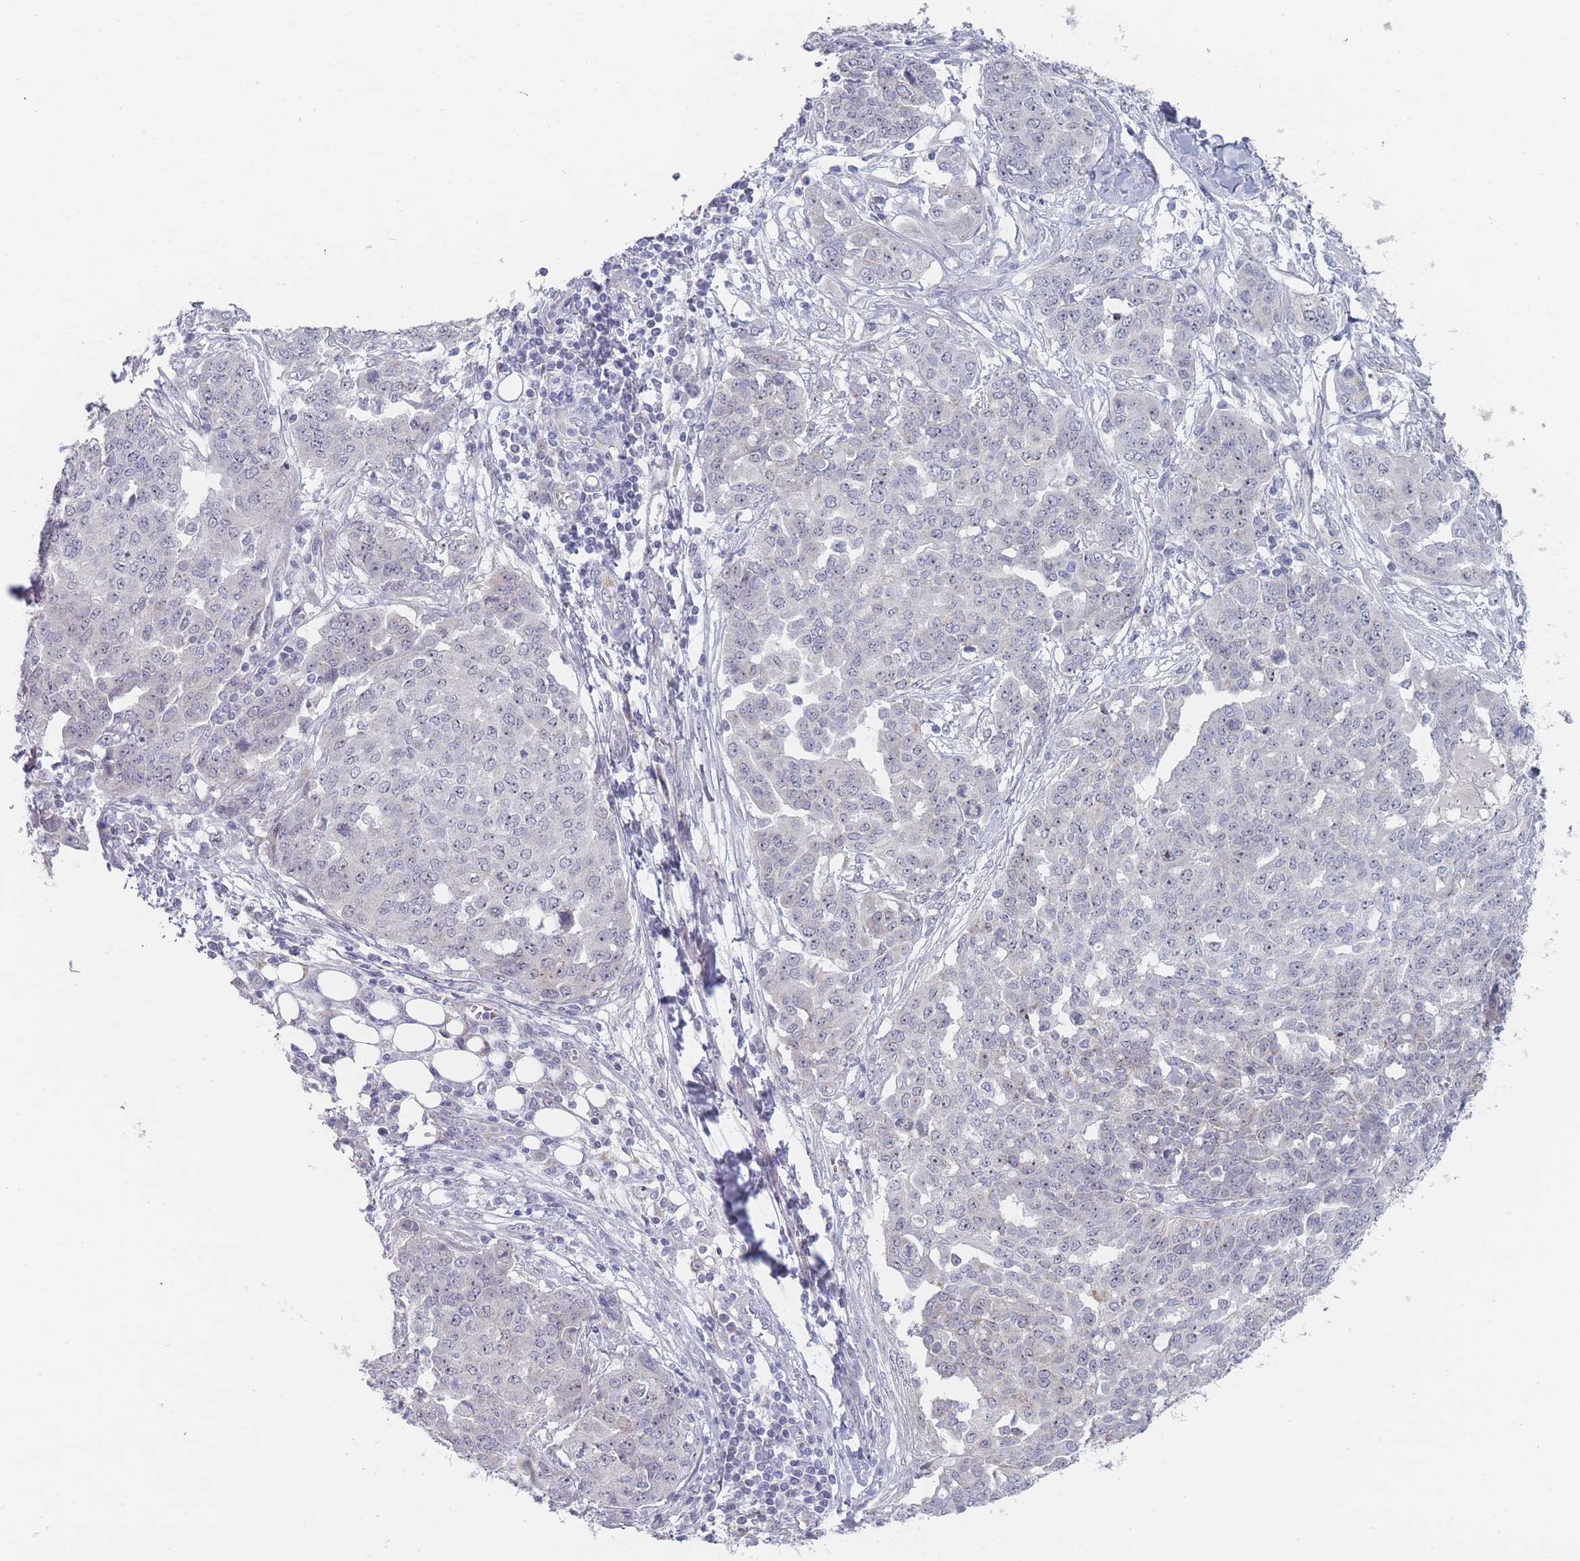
{"staining": {"intensity": "negative", "quantity": "none", "location": "none"}, "tissue": "ovarian cancer", "cell_type": "Tumor cells", "image_type": "cancer", "snomed": [{"axis": "morphology", "description": "Cystadenocarcinoma, serous, NOS"}, {"axis": "topography", "description": "Soft tissue"}, {"axis": "topography", "description": "Ovary"}], "caption": "Ovarian cancer (serous cystadenocarcinoma) stained for a protein using immunohistochemistry (IHC) demonstrates no expression tumor cells.", "gene": "RNF8", "patient": {"sex": "female", "age": 57}}